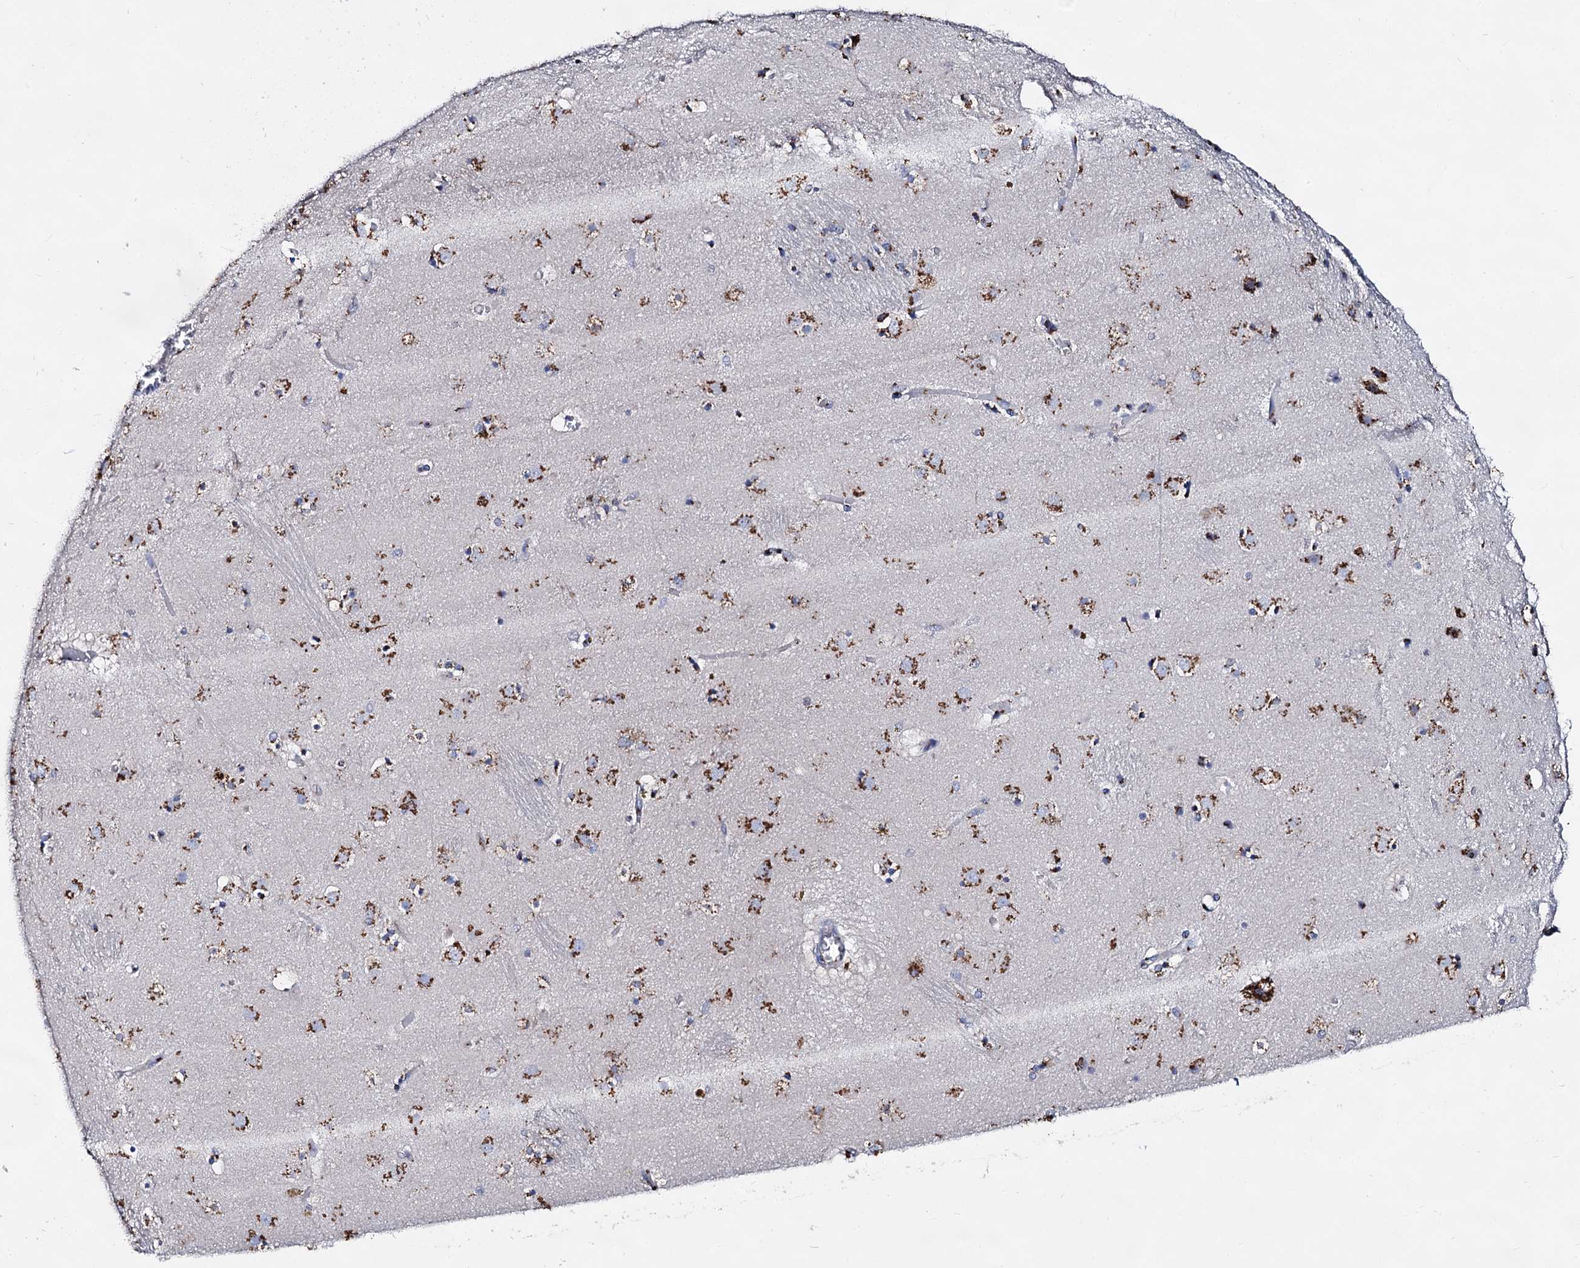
{"staining": {"intensity": "strong", "quantity": "25%-75%", "location": "cytoplasmic/membranous"}, "tissue": "caudate", "cell_type": "Glial cells", "image_type": "normal", "snomed": [{"axis": "morphology", "description": "Normal tissue, NOS"}, {"axis": "topography", "description": "Lateral ventricle wall"}], "caption": "Protein staining shows strong cytoplasmic/membranous staining in approximately 25%-75% of glial cells in benign caudate.", "gene": "TM9SF3", "patient": {"sex": "male", "age": 70}}